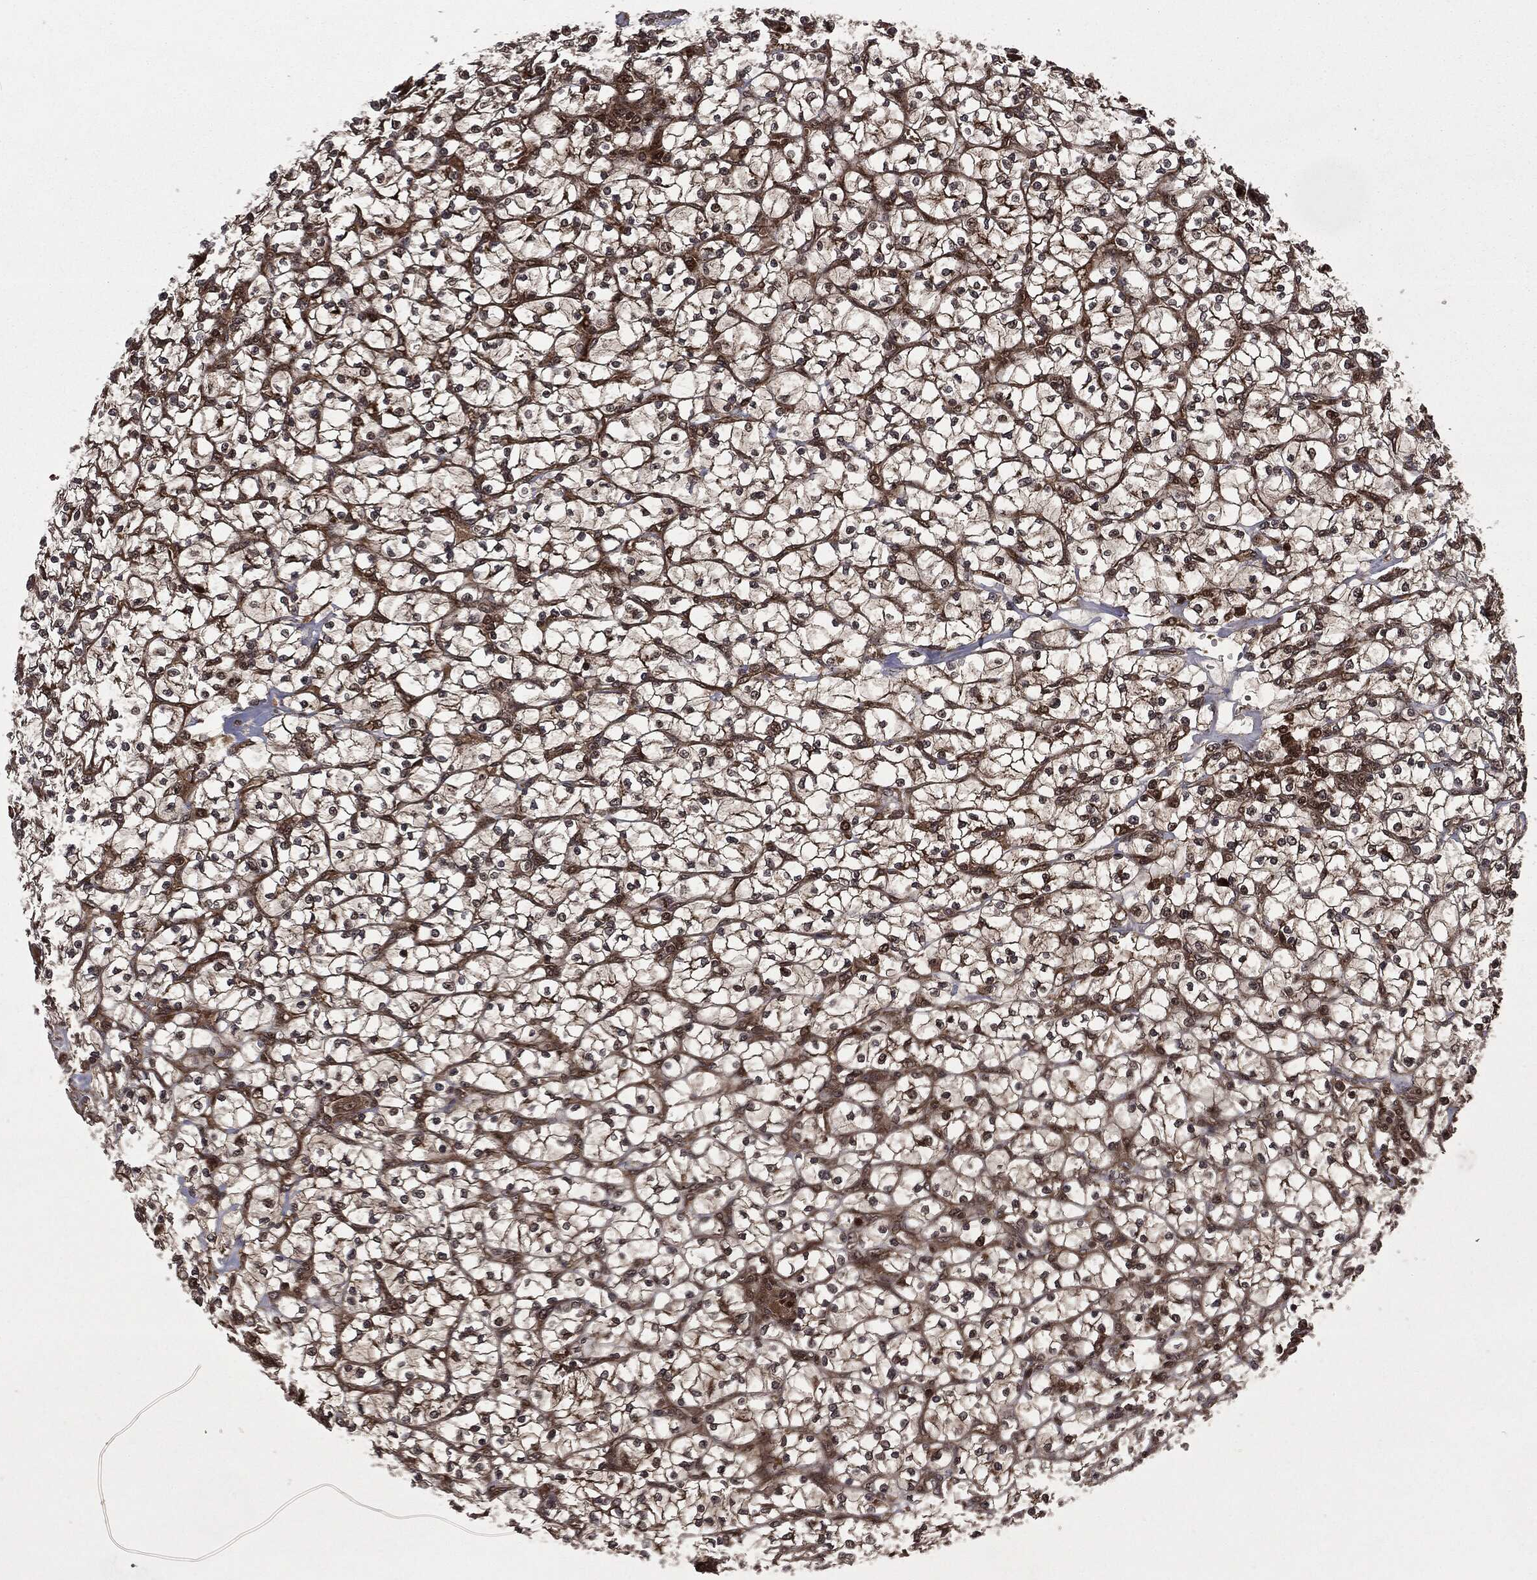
{"staining": {"intensity": "strong", "quantity": "25%-75%", "location": "cytoplasmic/membranous,nuclear"}, "tissue": "renal cancer", "cell_type": "Tumor cells", "image_type": "cancer", "snomed": [{"axis": "morphology", "description": "Adenocarcinoma, NOS"}, {"axis": "topography", "description": "Kidney"}], "caption": "About 25%-75% of tumor cells in human renal adenocarcinoma show strong cytoplasmic/membranous and nuclear protein positivity as visualized by brown immunohistochemical staining.", "gene": "CARD6", "patient": {"sex": "female", "age": 64}}